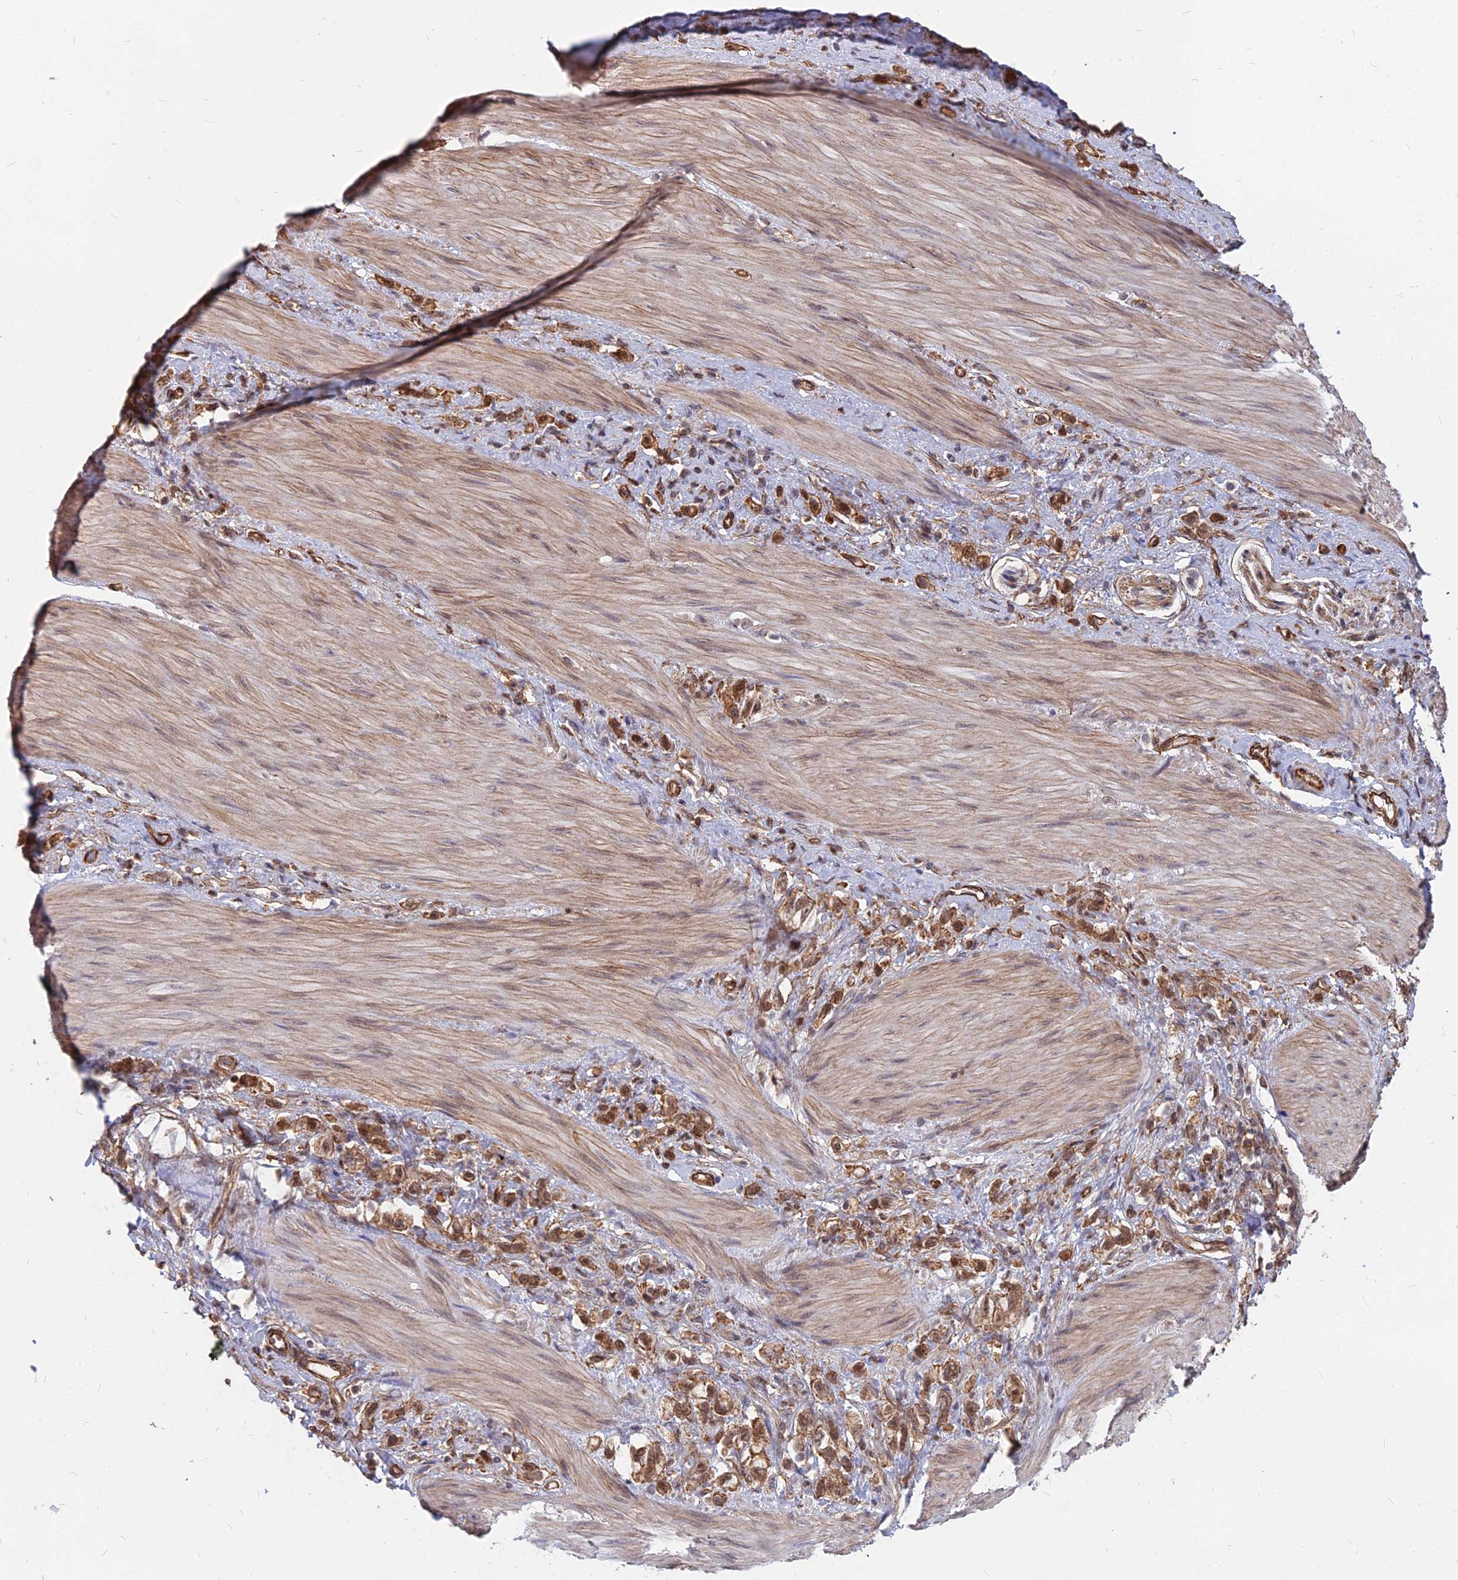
{"staining": {"intensity": "moderate", "quantity": ">75%", "location": "cytoplasmic/membranous,nuclear"}, "tissue": "stomach cancer", "cell_type": "Tumor cells", "image_type": "cancer", "snomed": [{"axis": "morphology", "description": "Adenocarcinoma, NOS"}, {"axis": "topography", "description": "Stomach"}], "caption": "A medium amount of moderate cytoplasmic/membranous and nuclear expression is appreciated in about >75% of tumor cells in adenocarcinoma (stomach) tissue.", "gene": "YJU2", "patient": {"sex": "female", "age": 65}}